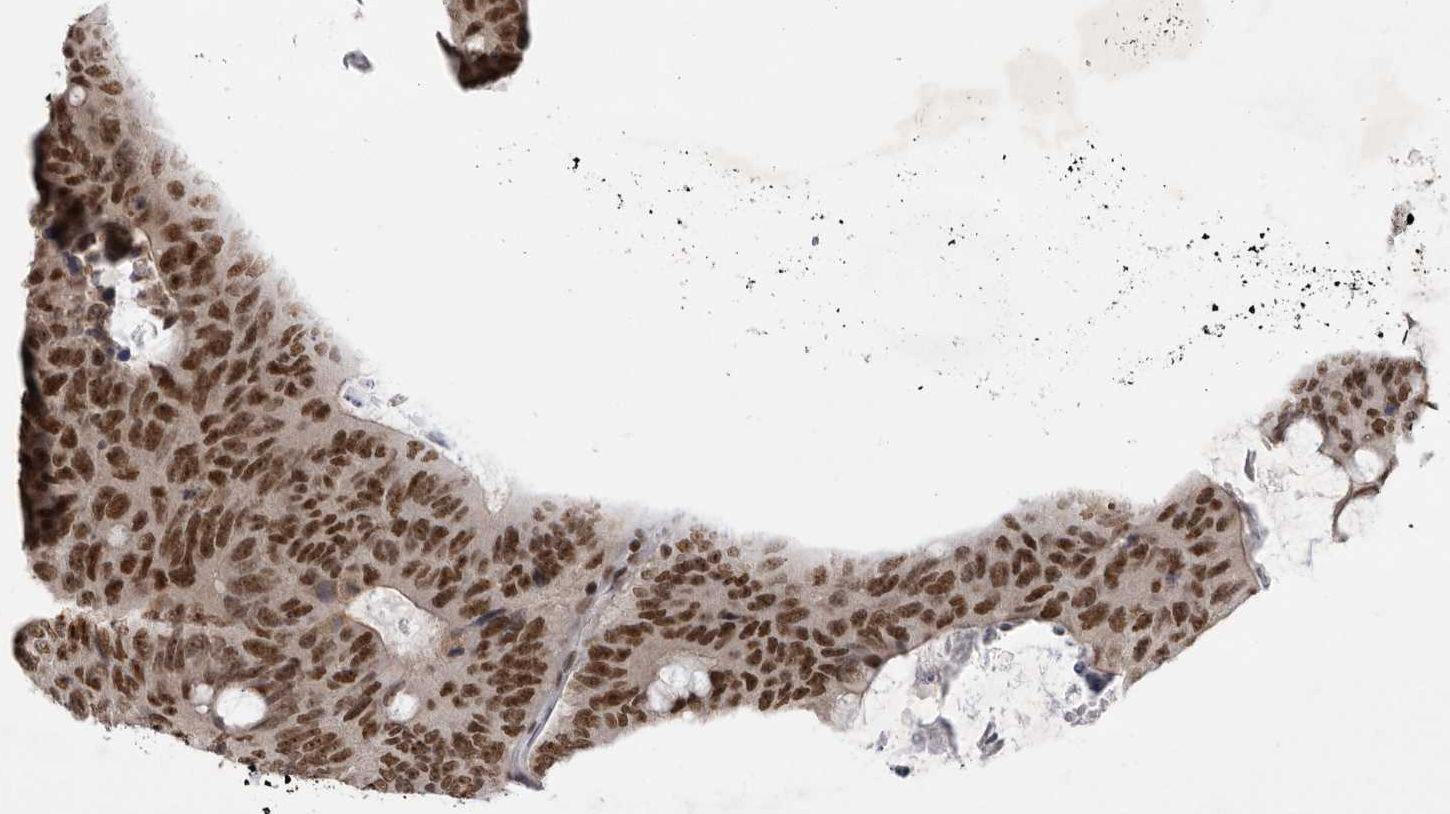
{"staining": {"intensity": "strong", "quantity": ">75%", "location": "nuclear"}, "tissue": "colorectal cancer", "cell_type": "Tumor cells", "image_type": "cancer", "snomed": [{"axis": "morphology", "description": "Adenocarcinoma, NOS"}, {"axis": "topography", "description": "Colon"}], "caption": "Immunohistochemistry (IHC) (DAB) staining of human colorectal cancer (adenocarcinoma) shows strong nuclear protein positivity in about >75% of tumor cells.", "gene": "ZNF830", "patient": {"sex": "male", "age": 87}}